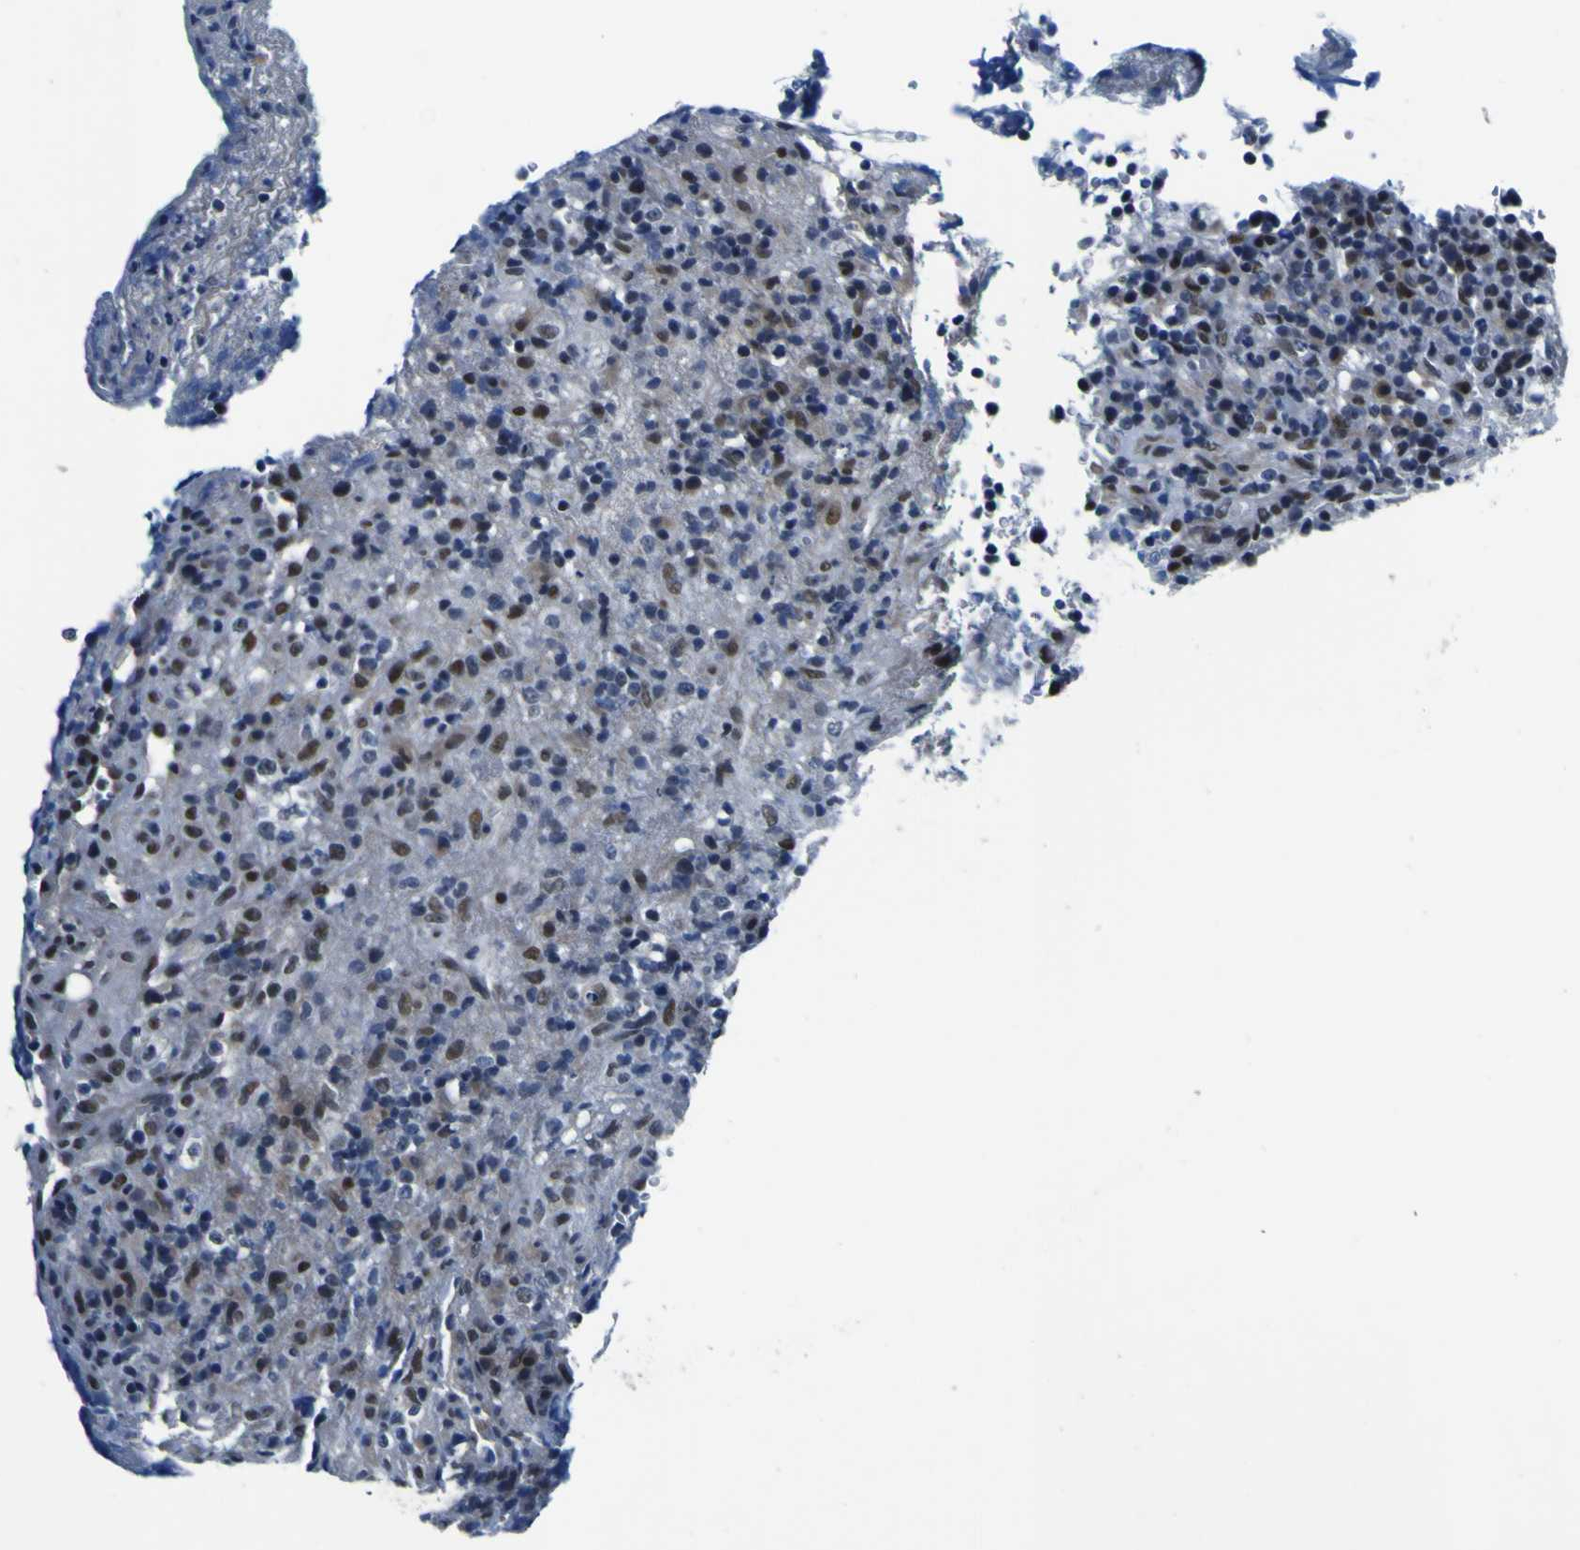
{"staining": {"intensity": "strong", "quantity": "<25%", "location": "nuclear"}, "tissue": "lymphoma", "cell_type": "Tumor cells", "image_type": "cancer", "snomed": [{"axis": "morphology", "description": "Malignant lymphoma, non-Hodgkin's type, High grade"}, {"axis": "topography", "description": "Lymph node"}], "caption": "Brown immunohistochemical staining in human malignant lymphoma, non-Hodgkin's type (high-grade) exhibits strong nuclear staining in about <25% of tumor cells. (brown staining indicates protein expression, while blue staining denotes nuclei).", "gene": "CUL4B", "patient": {"sex": "female", "age": 76}}